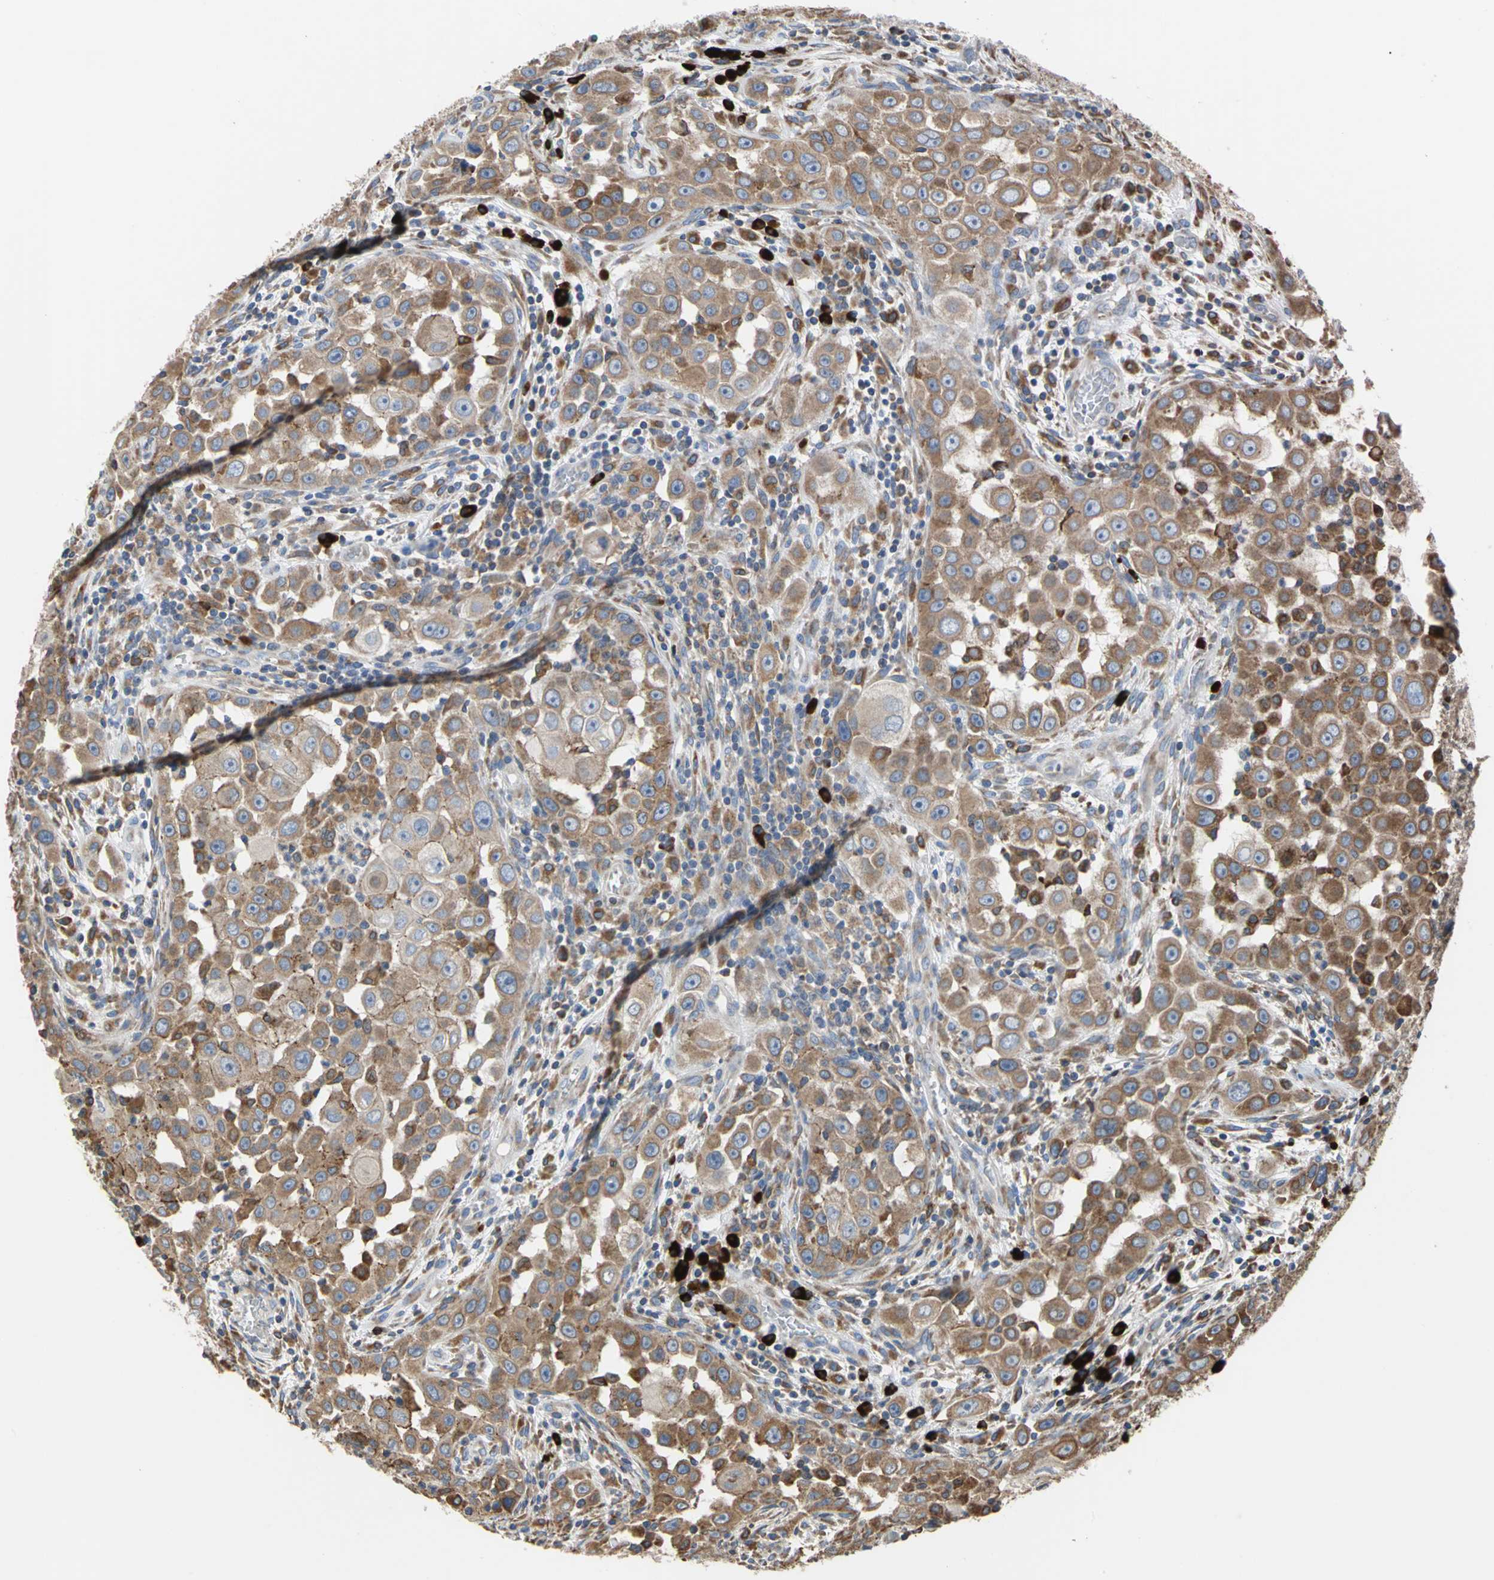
{"staining": {"intensity": "strong", "quantity": ">75%", "location": "cytoplasmic/membranous"}, "tissue": "head and neck cancer", "cell_type": "Tumor cells", "image_type": "cancer", "snomed": [{"axis": "morphology", "description": "Carcinoma, NOS"}, {"axis": "topography", "description": "Head-Neck"}], "caption": "Human head and neck cancer stained with a brown dye exhibits strong cytoplasmic/membranous positive expression in about >75% of tumor cells.", "gene": "SDF2L1", "patient": {"sex": "male", "age": 87}}